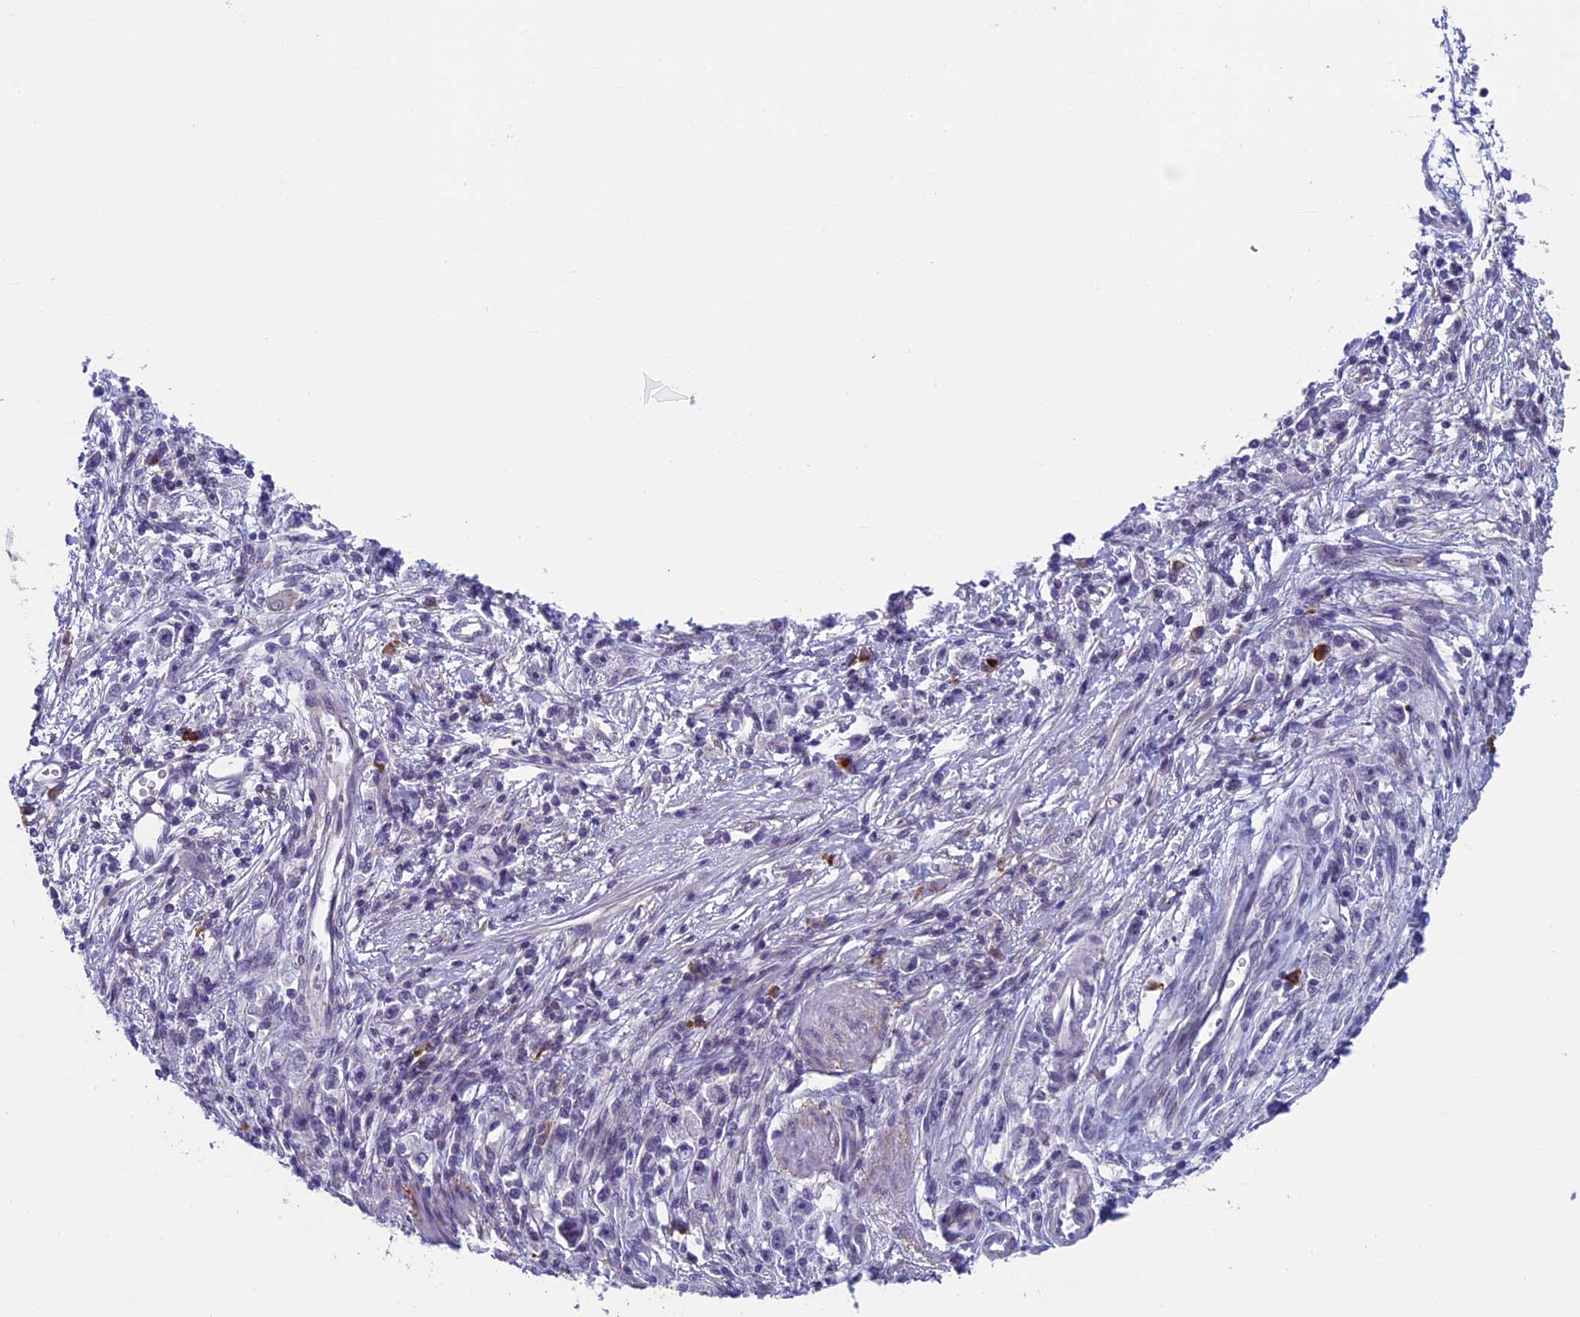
{"staining": {"intensity": "negative", "quantity": "none", "location": "none"}, "tissue": "stomach cancer", "cell_type": "Tumor cells", "image_type": "cancer", "snomed": [{"axis": "morphology", "description": "Adenocarcinoma, NOS"}, {"axis": "topography", "description": "Stomach"}], "caption": "Tumor cells show no significant positivity in stomach adenocarcinoma.", "gene": "CNEP1R1", "patient": {"sex": "female", "age": 59}}